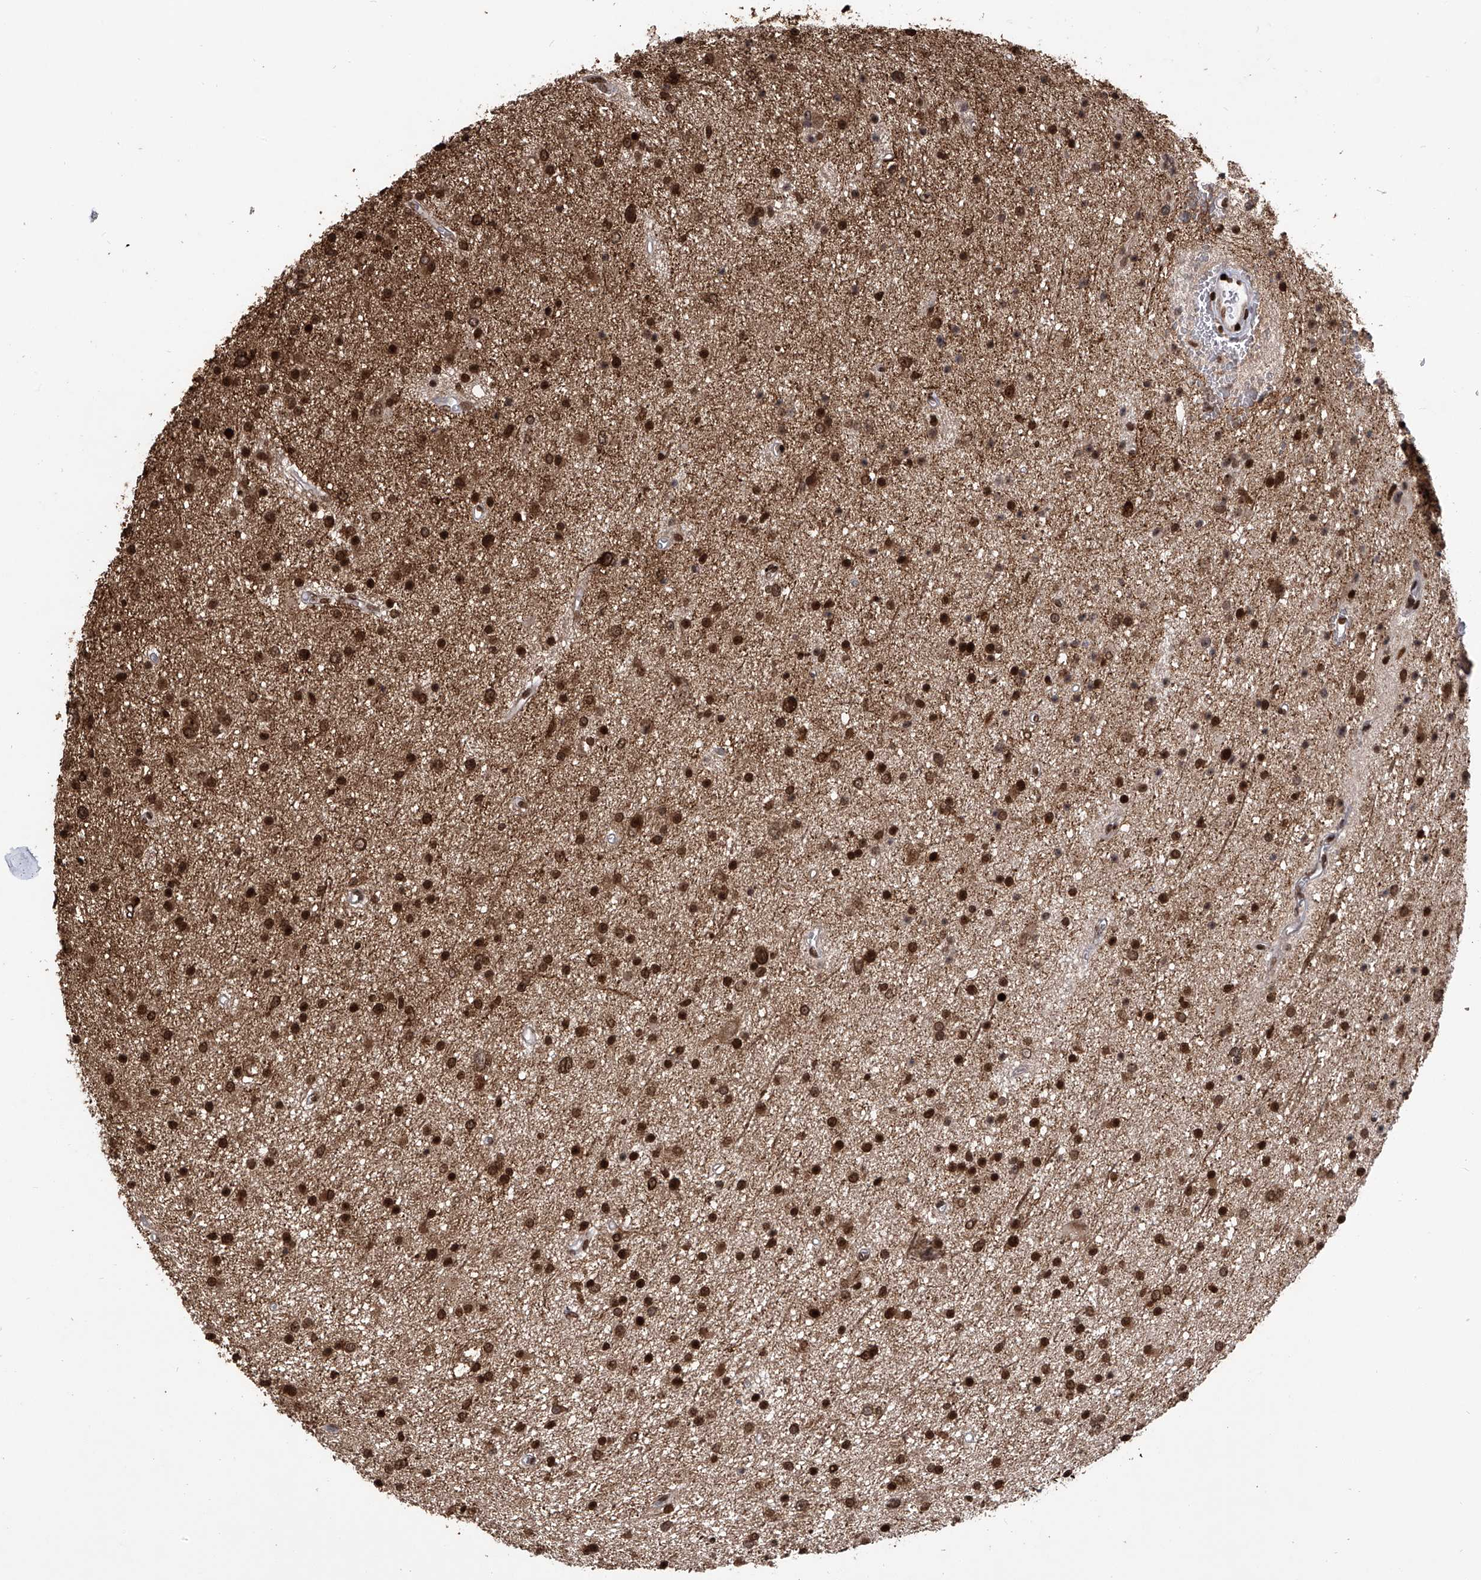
{"staining": {"intensity": "strong", "quantity": ">75%", "location": "nuclear"}, "tissue": "glioma", "cell_type": "Tumor cells", "image_type": "cancer", "snomed": [{"axis": "morphology", "description": "Glioma, malignant, Low grade"}, {"axis": "topography", "description": "Cerebral cortex"}], "caption": "Brown immunohistochemical staining in glioma demonstrates strong nuclear expression in about >75% of tumor cells.", "gene": "PAK1IP1", "patient": {"sex": "female", "age": 39}}